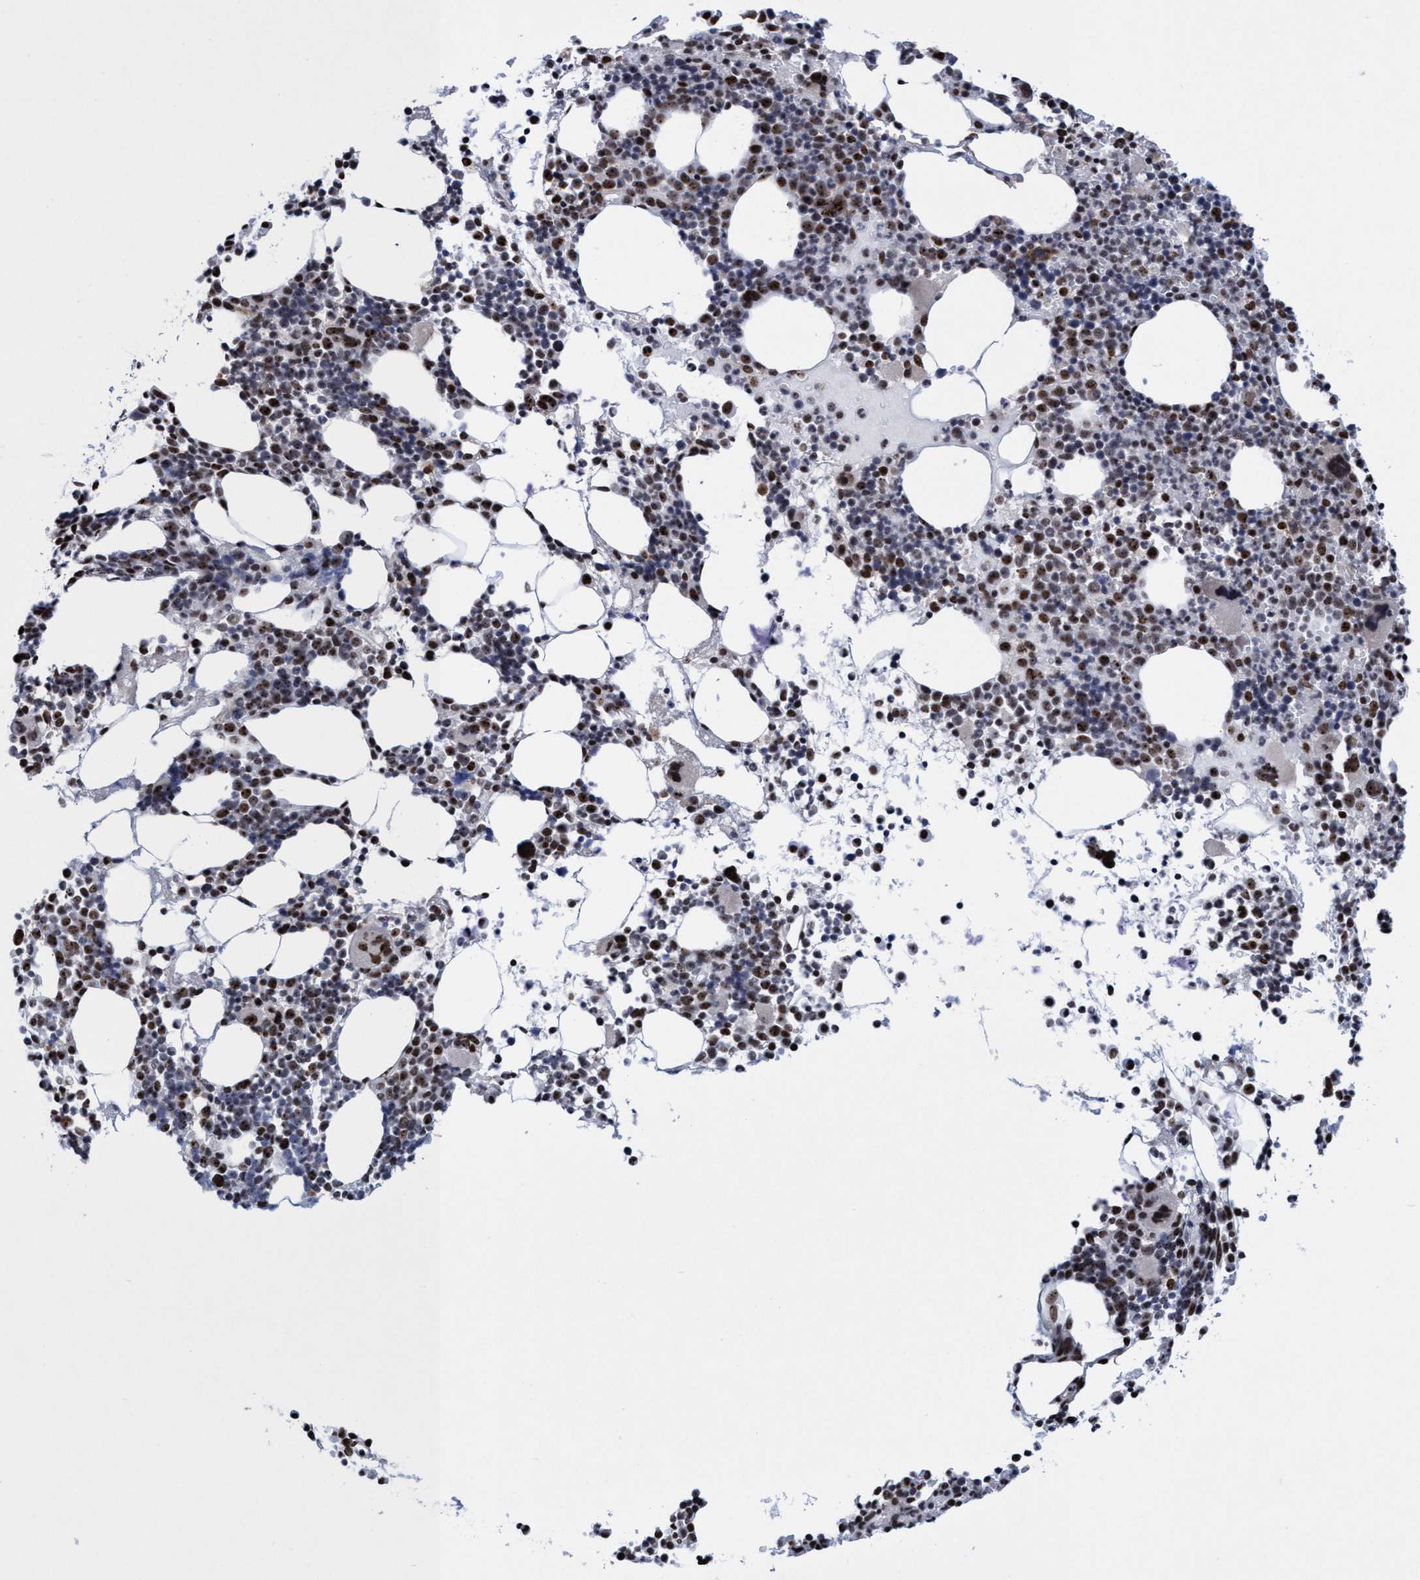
{"staining": {"intensity": "strong", "quantity": "25%-75%", "location": "nuclear"}, "tissue": "bone marrow", "cell_type": "Hematopoietic cells", "image_type": "normal", "snomed": [{"axis": "morphology", "description": "Normal tissue, NOS"}, {"axis": "morphology", "description": "Inflammation, NOS"}, {"axis": "topography", "description": "Bone marrow"}], "caption": "Protein positivity by IHC displays strong nuclear positivity in about 25%-75% of hematopoietic cells in unremarkable bone marrow. The staining is performed using DAB brown chromogen to label protein expression. The nuclei are counter-stained blue using hematoxylin.", "gene": "EFCAB10", "patient": {"sex": "male", "age": 78}}